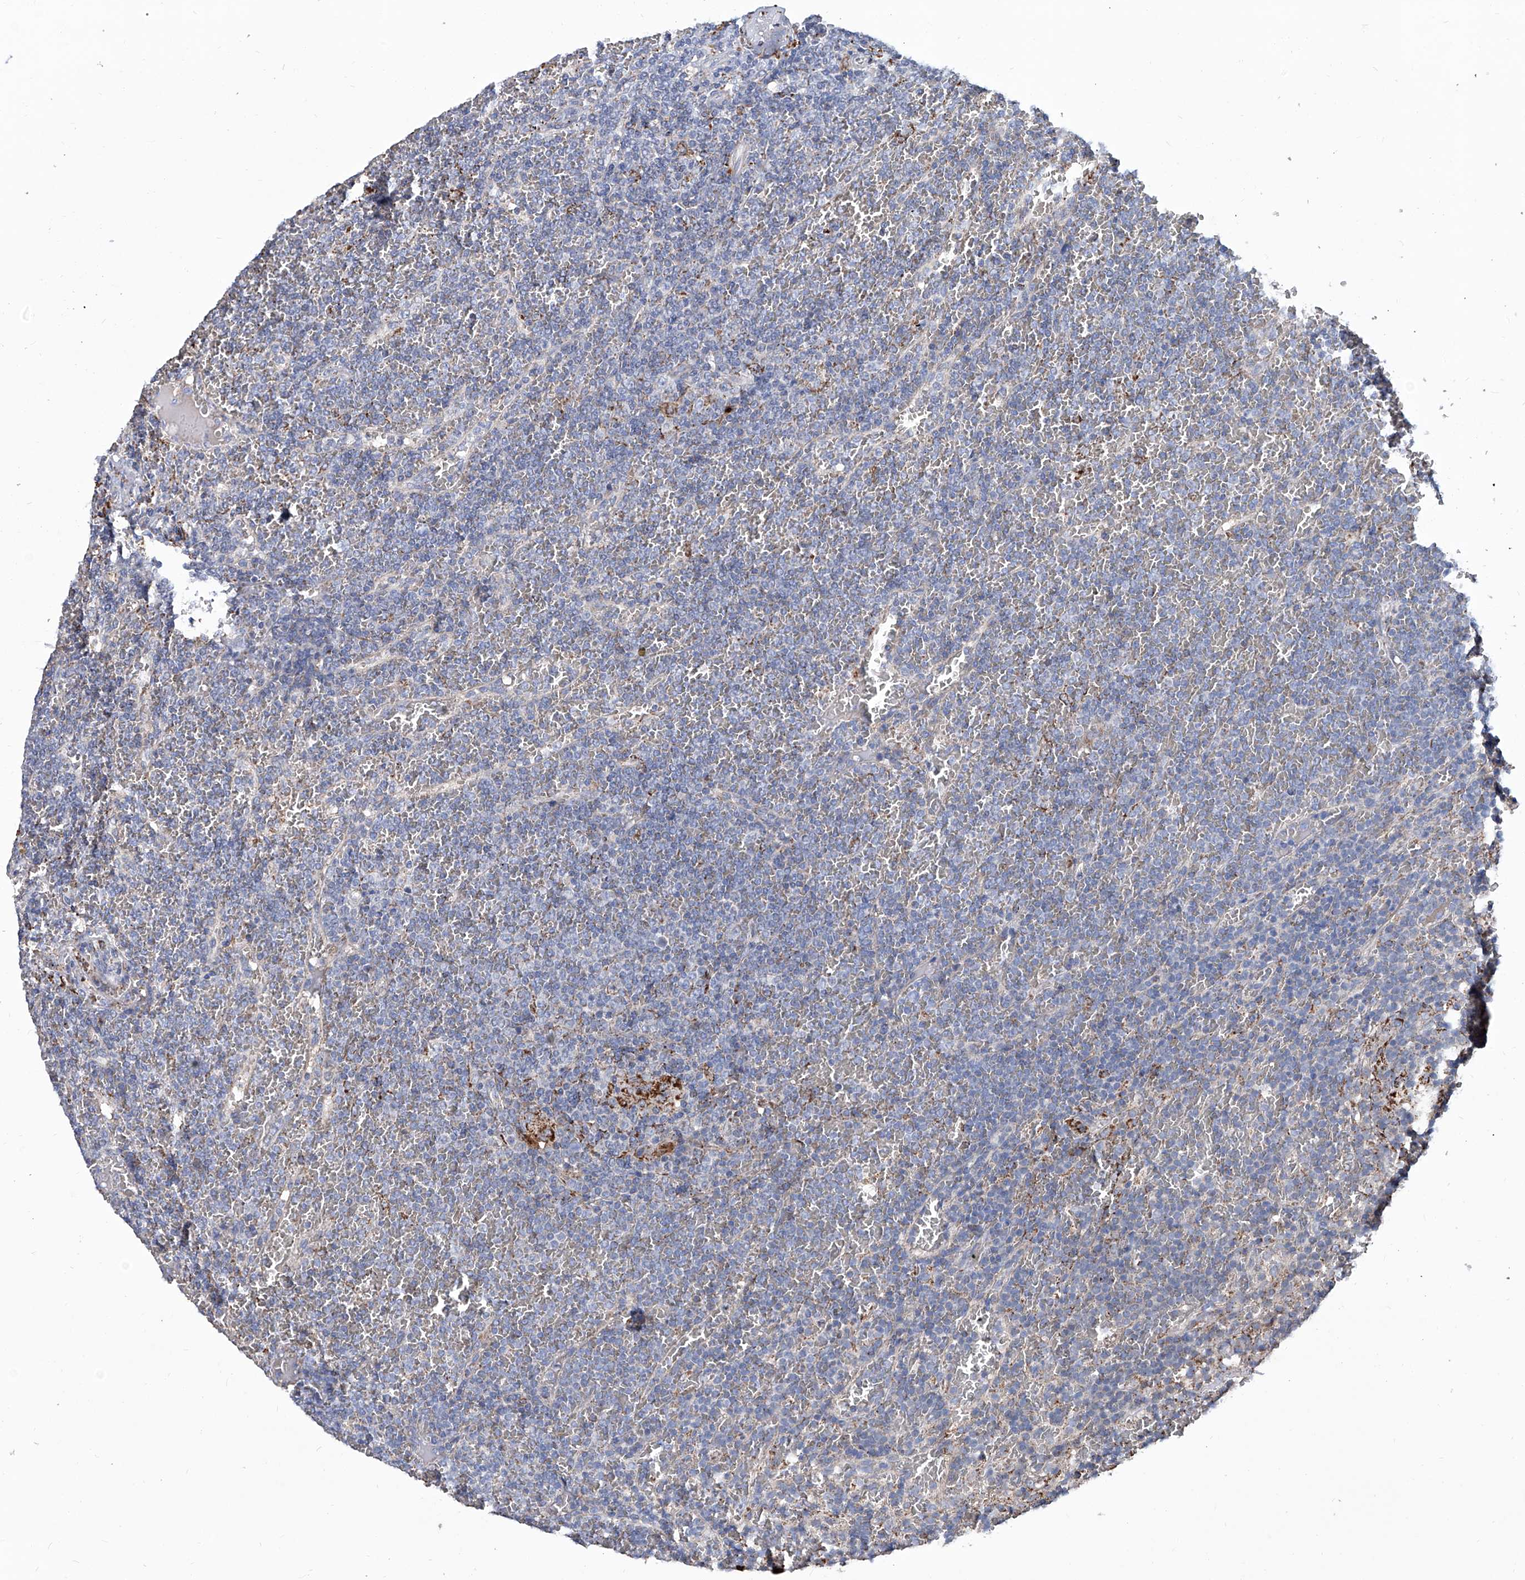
{"staining": {"intensity": "negative", "quantity": "none", "location": "none"}, "tissue": "lymphoma", "cell_type": "Tumor cells", "image_type": "cancer", "snomed": [{"axis": "morphology", "description": "Malignant lymphoma, non-Hodgkin's type, Low grade"}, {"axis": "topography", "description": "Spleen"}], "caption": "Immunohistochemistry image of neoplastic tissue: low-grade malignant lymphoma, non-Hodgkin's type stained with DAB (3,3'-diaminobenzidine) exhibits no significant protein staining in tumor cells. The staining is performed using DAB (3,3'-diaminobenzidine) brown chromogen with nuclei counter-stained in using hematoxylin.", "gene": "NHS", "patient": {"sex": "female", "age": 19}}